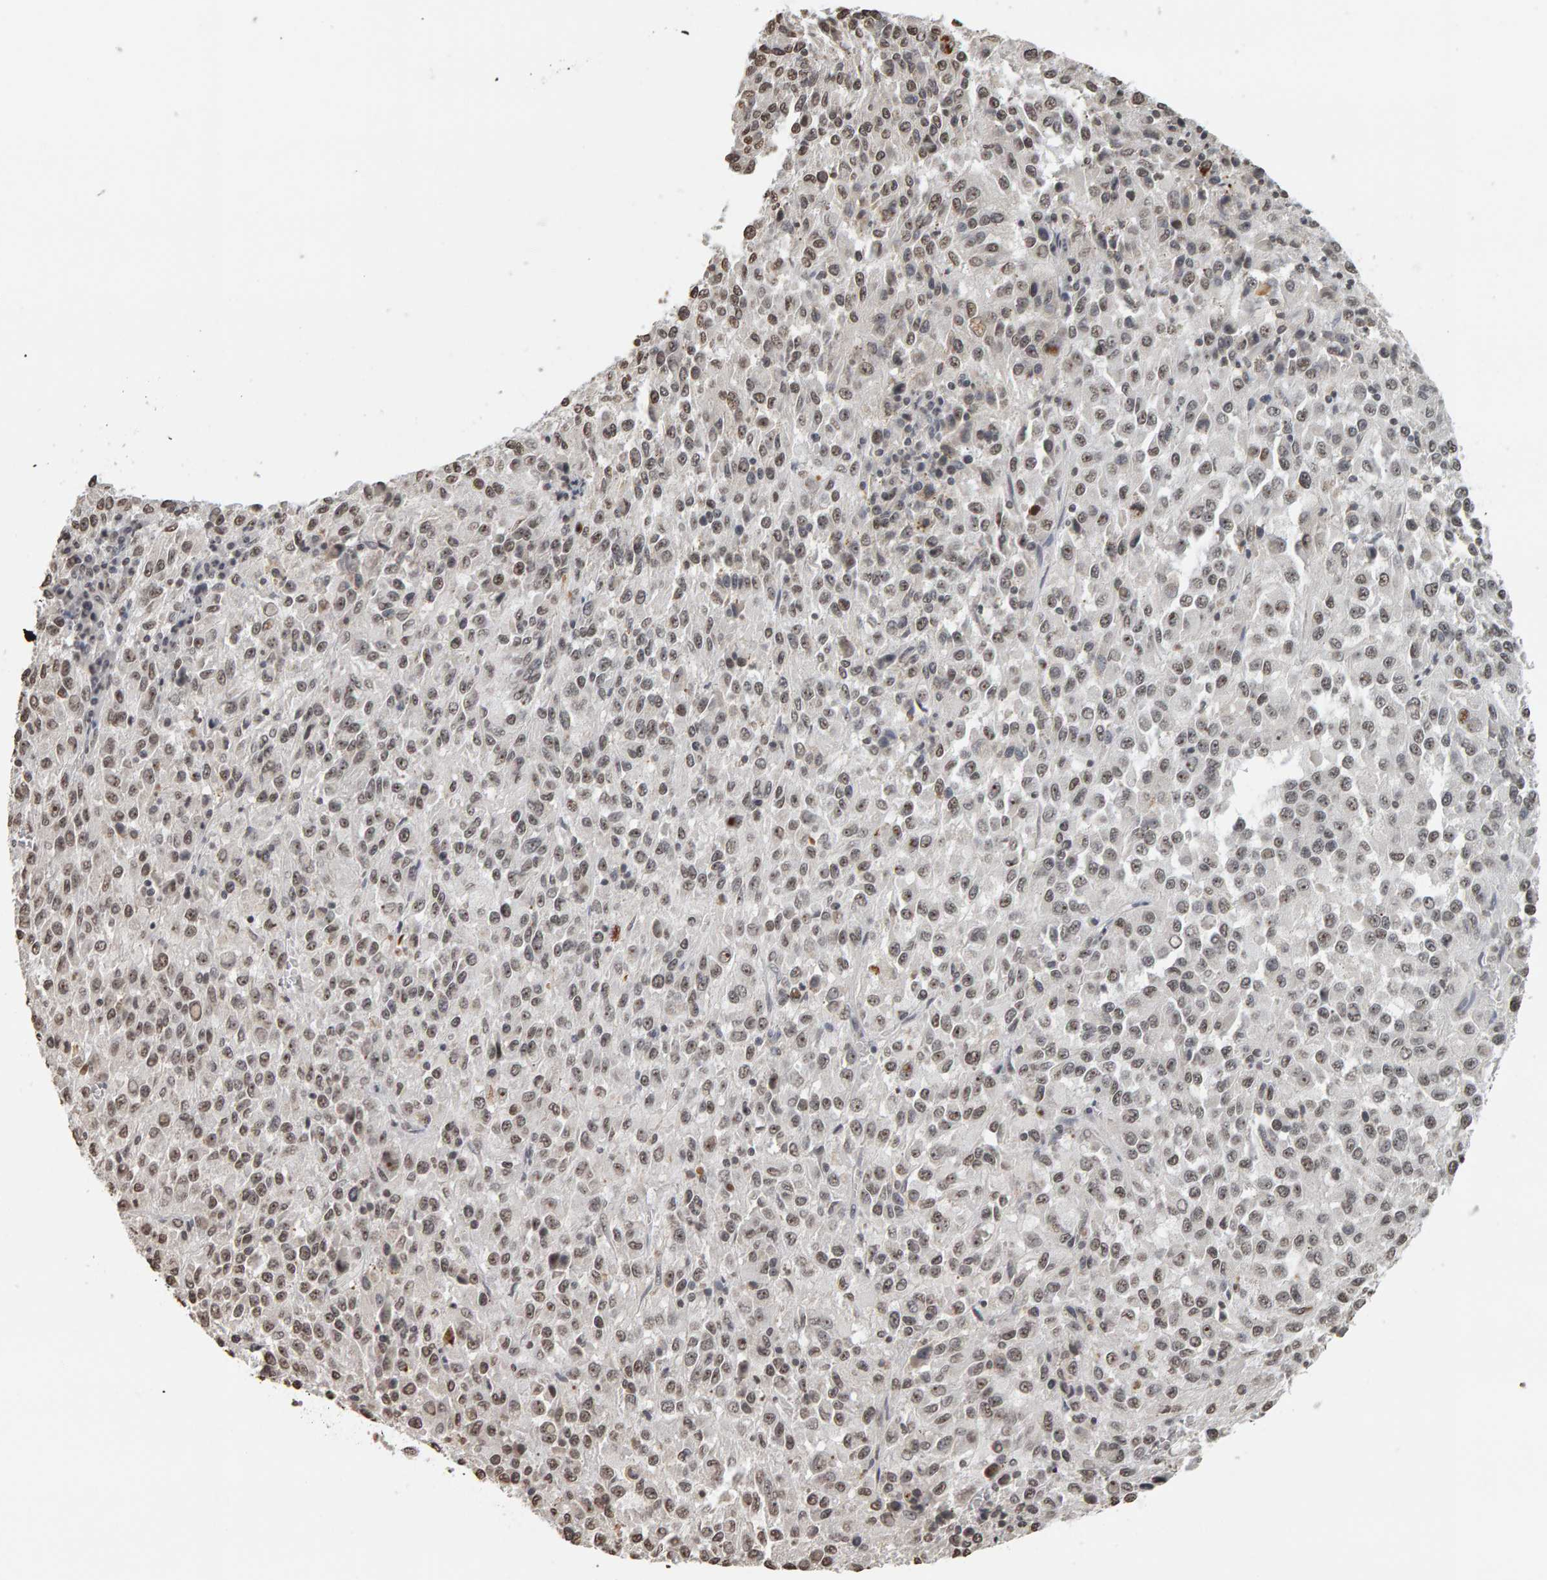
{"staining": {"intensity": "weak", "quantity": ">75%", "location": "nuclear"}, "tissue": "melanoma", "cell_type": "Tumor cells", "image_type": "cancer", "snomed": [{"axis": "morphology", "description": "Malignant melanoma, Metastatic site"}, {"axis": "topography", "description": "Lung"}], "caption": "Tumor cells exhibit weak nuclear staining in about >75% of cells in melanoma. (DAB (3,3'-diaminobenzidine) IHC with brightfield microscopy, high magnification).", "gene": "AFF4", "patient": {"sex": "male", "age": 64}}